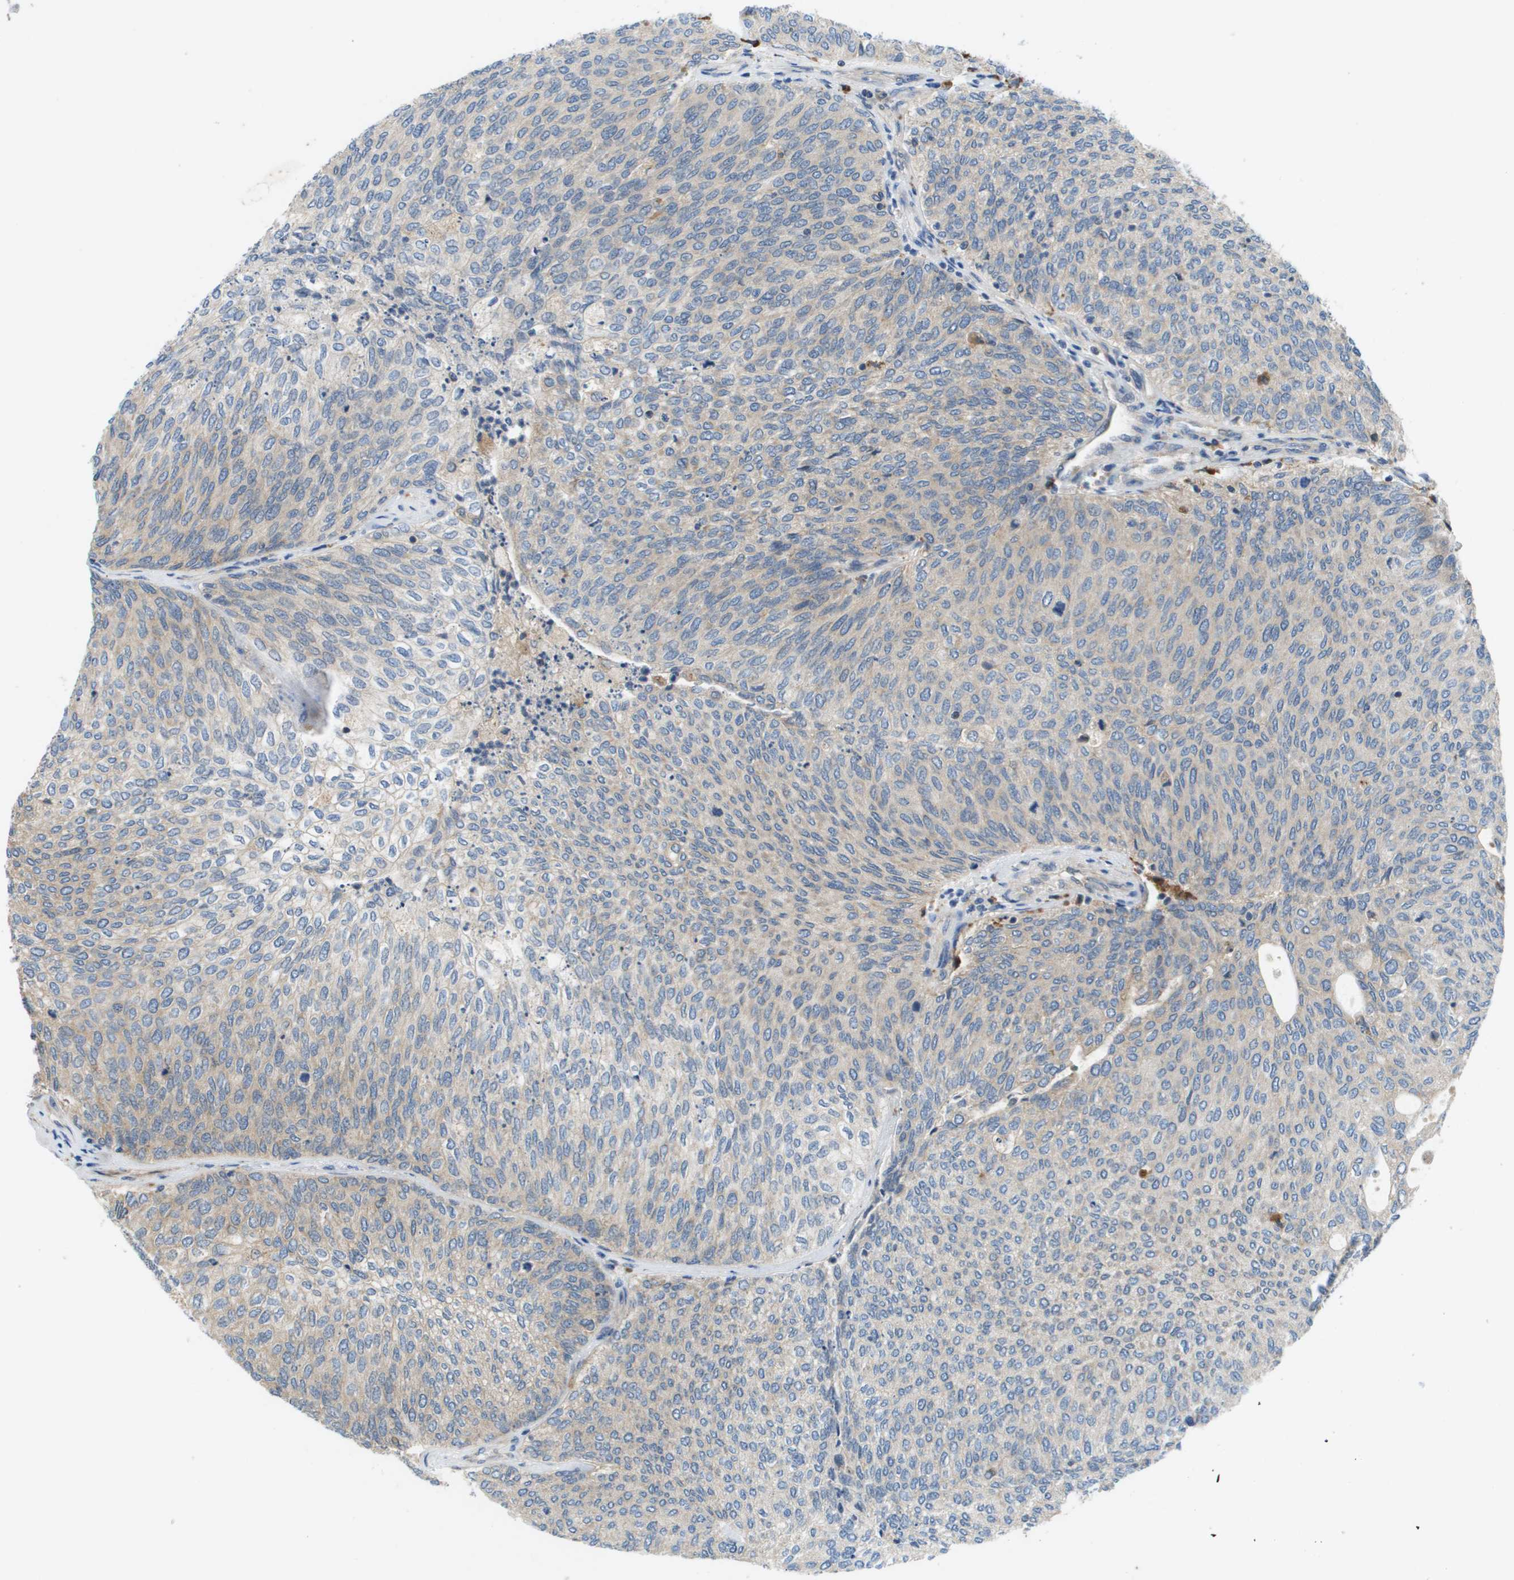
{"staining": {"intensity": "negative", "quantity": "none", "location": "none"}, "tissue": "urothelial cancer", "cell_type": "Tumor cells", "image_type": "cancer", "snomed": [{"axis": "morphology", "description": "Urothelial carcinoma, Low grade"}, {"axis": "topography", "description": "Urinary bladder"}], "caption": "Immunohistochemistry image of neoplastic tissue: urothelial cancer stained with DAB (3,3'-diaminobenzidine) reveals no significant protein staining in tumor cells. Nuclei are stained in blue.", "gene": "SLC25A20", "patient": {"sex": "female", "age": 79}}